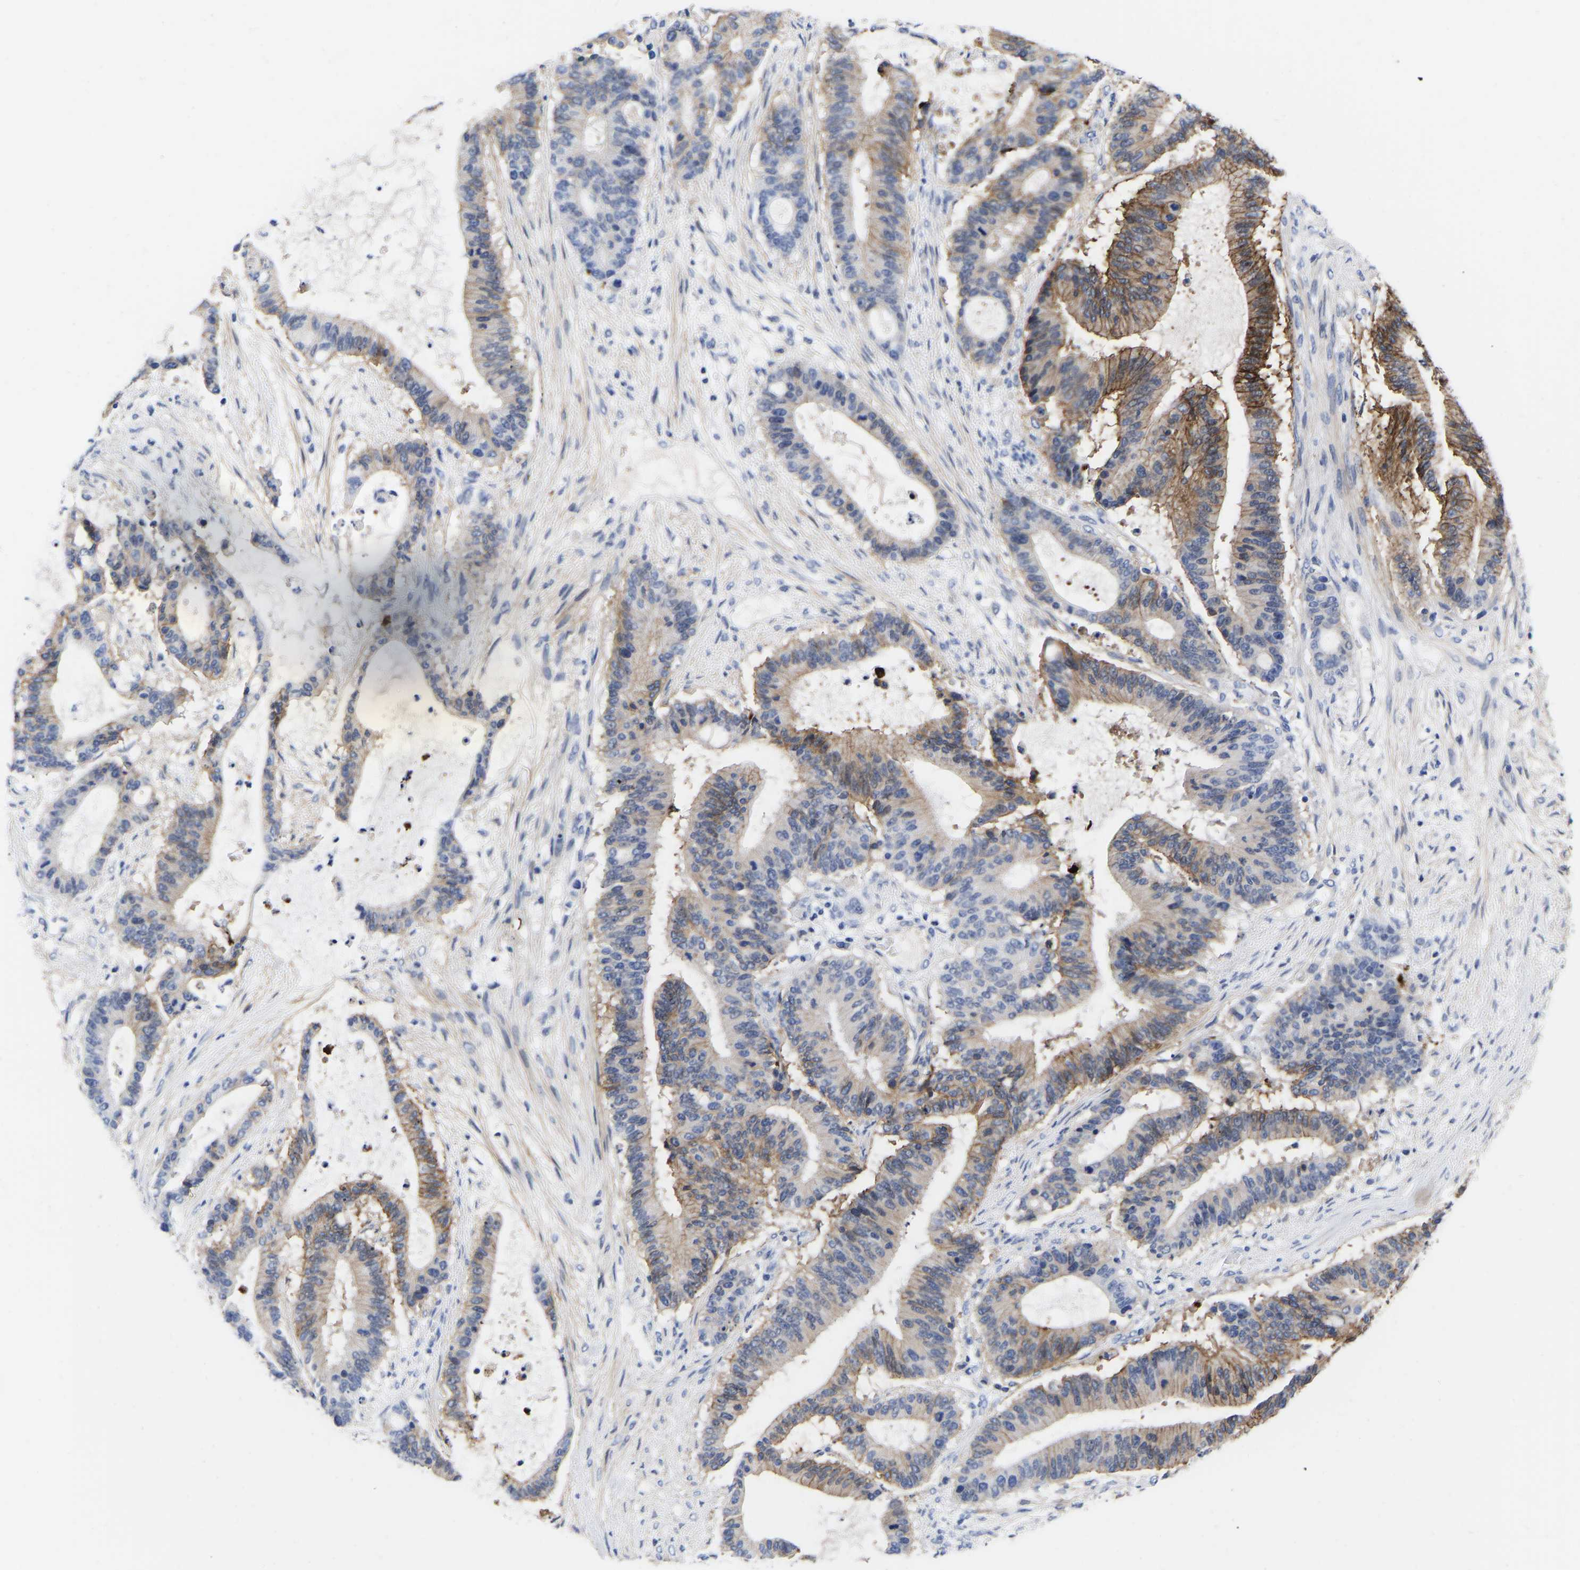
{"staining": {"intensity": "moderate", "quantity": "25%-75%", "location": "cytoplasmic/membranous"}, "tissue": "liver cancer", "cell_type": "Tumor cells", "image_type": "cancer", "snomed": [{"axis": "morphology", "description": "Cholangiocarcinoma"}, {"axis": "topography", "description": "Liver"}], "caption": "DAB immunohistochemical staining of liver cancer displays moderate cytoplasmic/membranous protein staining in about 25%-75% of tumor cells. (DAB (3,3'-diaminobenzidine) IHC with brightfield microscopy, high magnification).", "gene": "GPA33", "patient": {"sex": "female", "age": 73}}